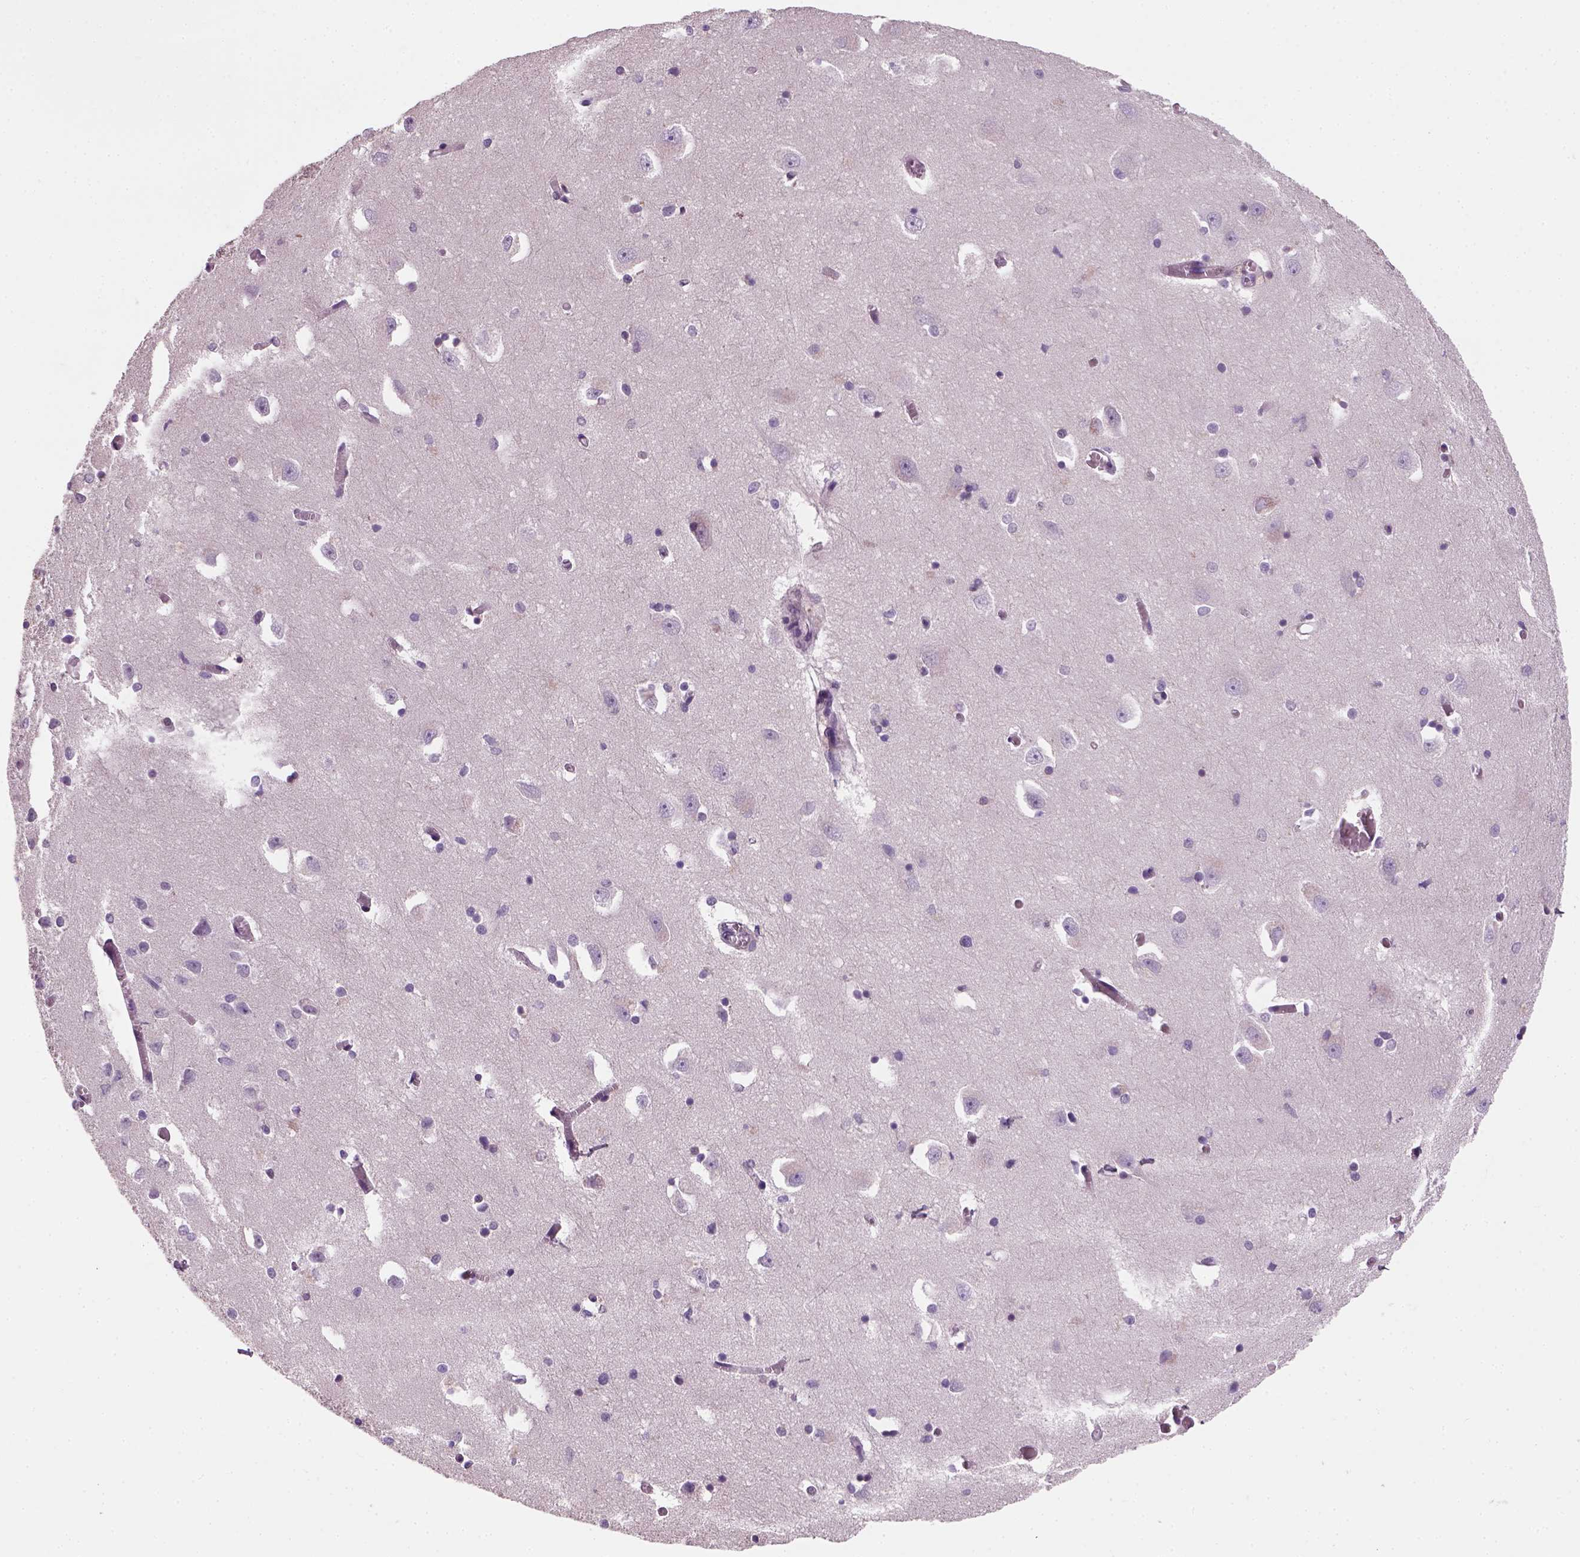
{"staining": {"intensity": "negative", "quantity": "none", "location": "none"}, "tissue": "caudate", "cell_type": "Glial cells", "image_type": "normal", "snomed": [{"axis": "morphology", "description": "Normal tissue, NOS"}, {"axis": "topography", "description": "Lateral ventricle wall"}, {"axis": "topography", "description": "Hippocampus"}], "caption": "Micrograph shows no protein positivity in glial cells of benign caudate.", "gene": "ELOVL3", "patient": {"sex": "female", "age": 63}}